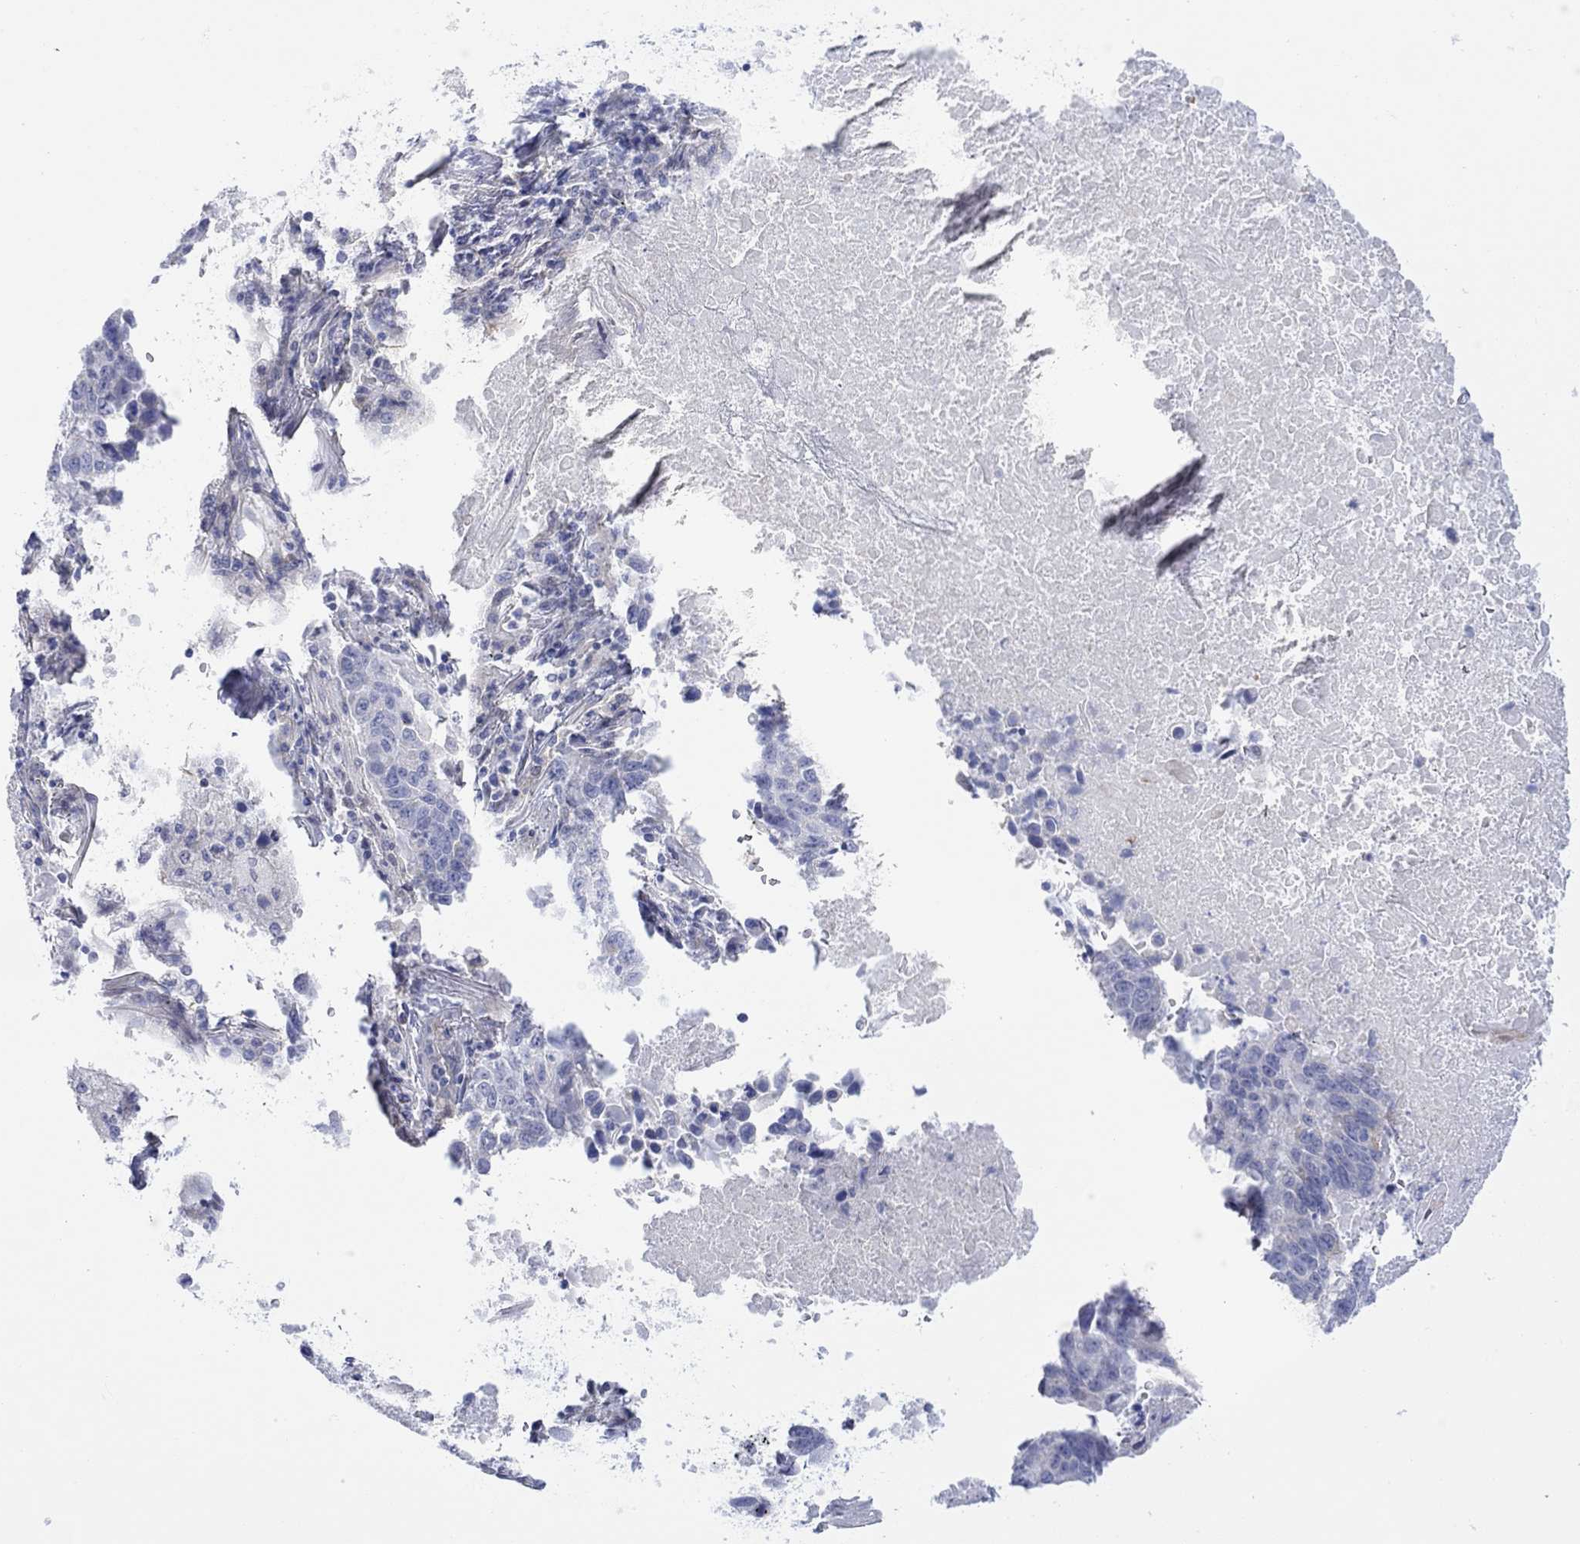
{"staining": {"intensity": "negative", "quantity": "none", "location": "none"}, "tissue": "lung cancer", "cell_type": "Tumor cells", "image_type": "cancer", "snomed": [{"axis": "morphology", "description": "Squamous cell carcinoma, NOS"}, {"axis": "topography", "description": "Lung"}], "caption": "Immunohistochemistry (IHC) histopathology image of neoplastic tissue: lung cancer stained with DAB exhibits no significant protein staining in tumor cells.", "gene": "TLDC2", "patient": {"sex": "male", "age": 73}}